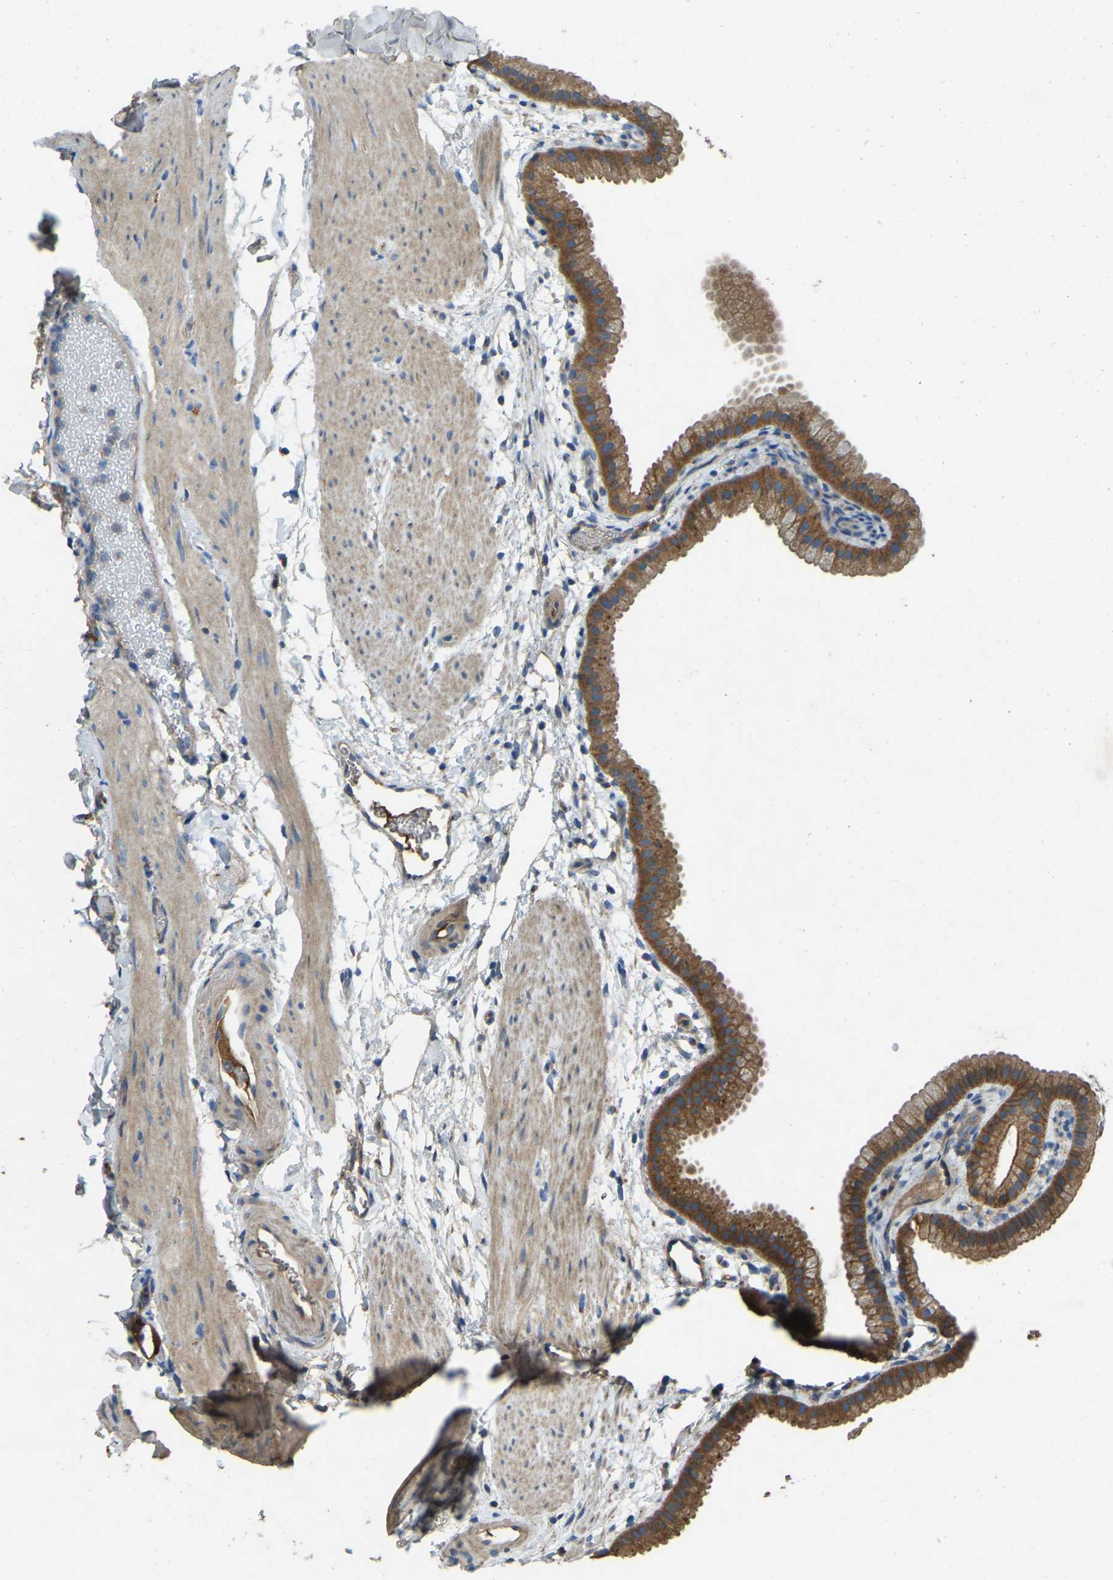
{"staining": {"intensity": "strong", "quantity": ">75%", "location": "cytoplasmic/membranous"}, "tissue": "gallbladder", "cell_type": "Glandular cells", "image_type": "normal", "snomed": [{"axis": "morphology", "description": "Normal tissue, NOS"}, {"axis": "topography", "description": "Gallbladder"}], "caption": "IHC of normal human gallbladder shows high levels of strong cytoplasmic/membranous expression in approximately >75% of glandular cells. Using DAB (3,3'-diaminobenzidine) (brown) and hematoxylin (blue) stains, captured at high magnification using brightfield microscopy.", "gene": "ATP8B1", "patient": {"sex": "female", "age": 64}}